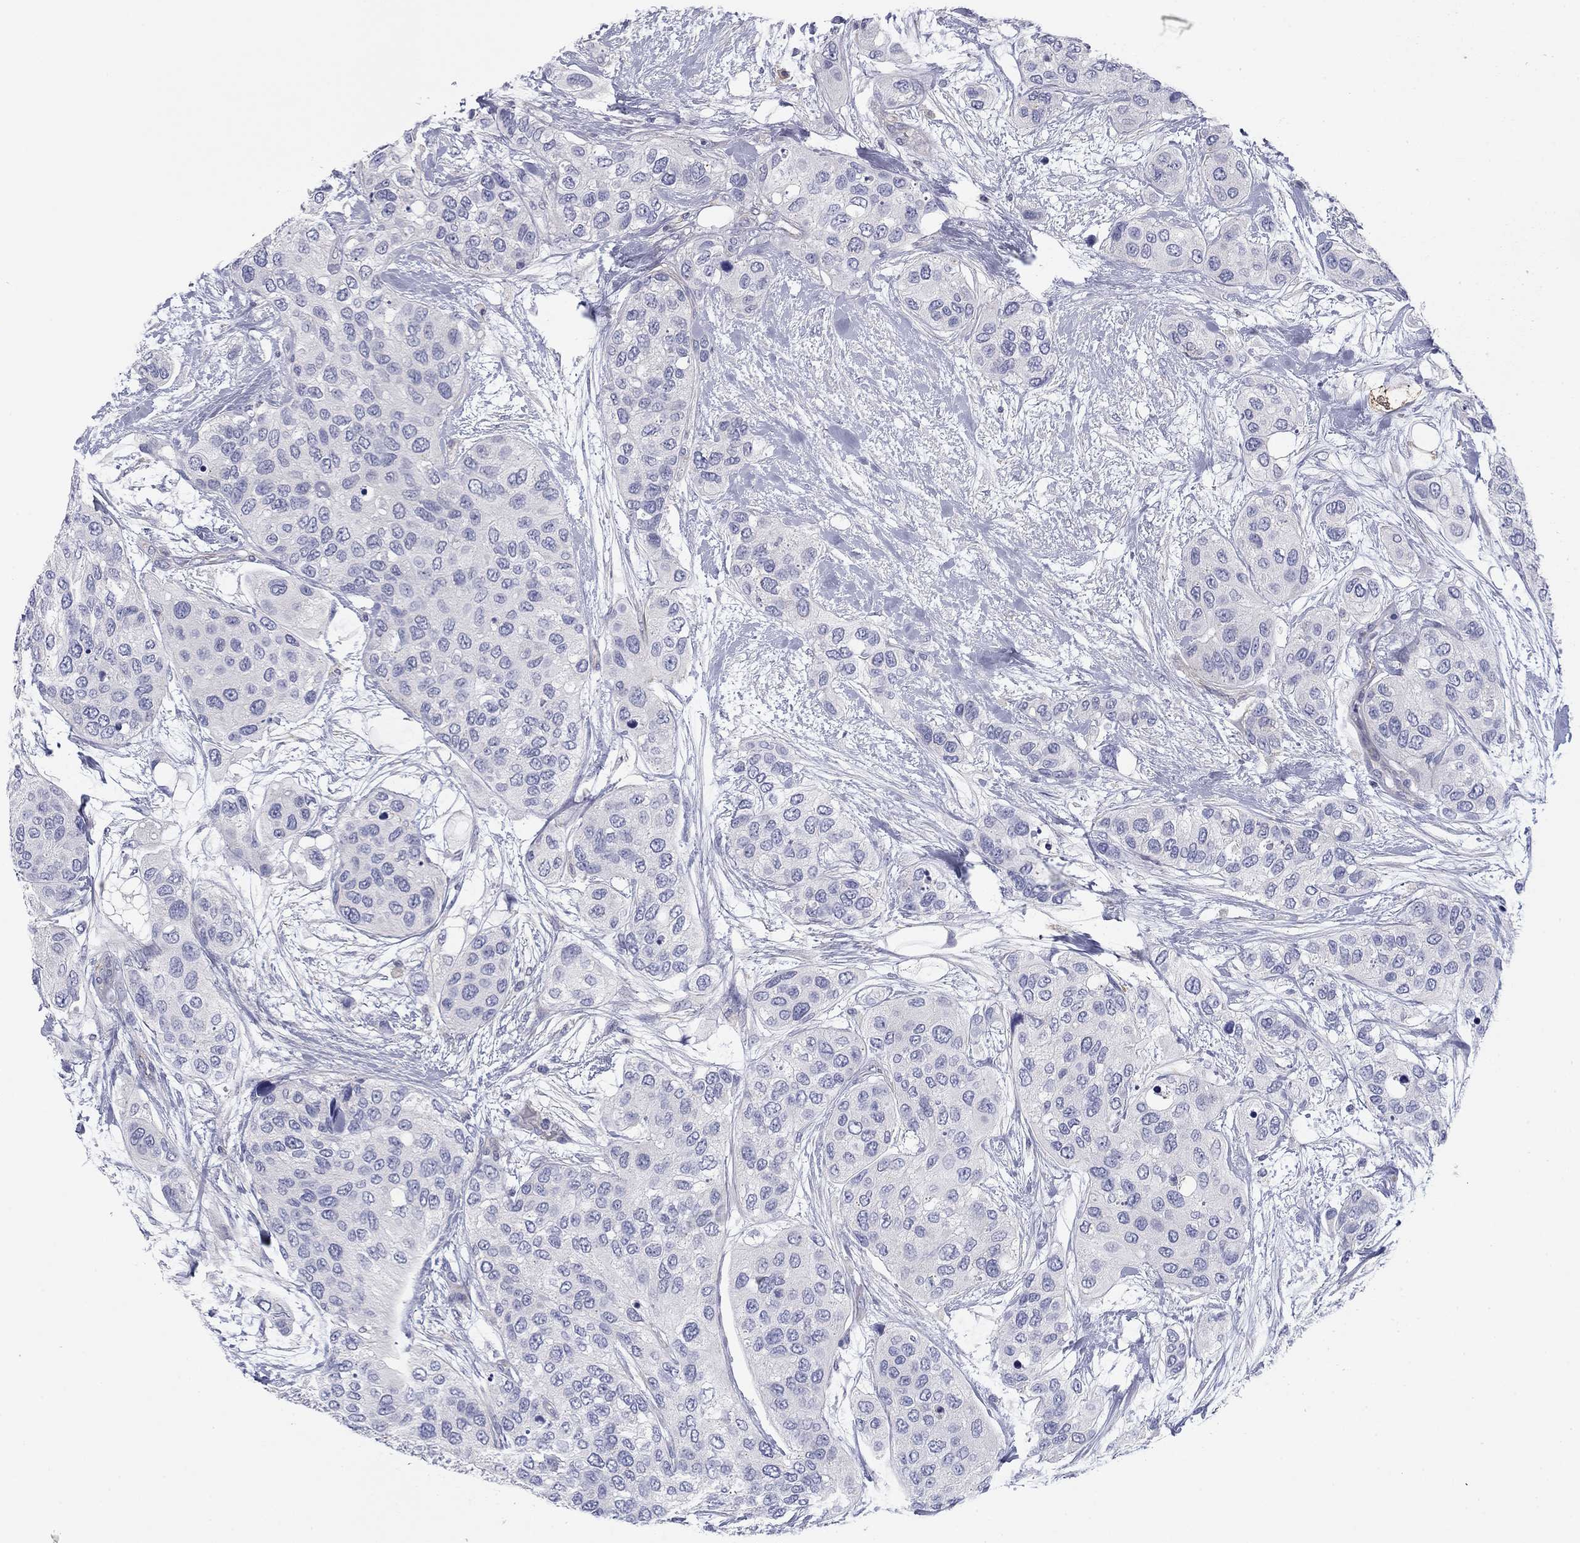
{"staining": {"intensity": "negative", "quantity": "none", "location": "none"}, "tissue": "urothelial cancer", "cell_type": "Tumor cells", "image_type": "cancer", "snomed": [{"axis": "morphology", "description": "Urothelial carcinoma, High grade"}, {"axis": "topography", "description": "Urinary bladder"}], "caption": "Urothelial carcinoma (high-grade) stained for a protein using IHC demonstrates no positivity tumor cells.", "gene": "SEPTIN3", "patient": {"sex": "male", "age": 77}}